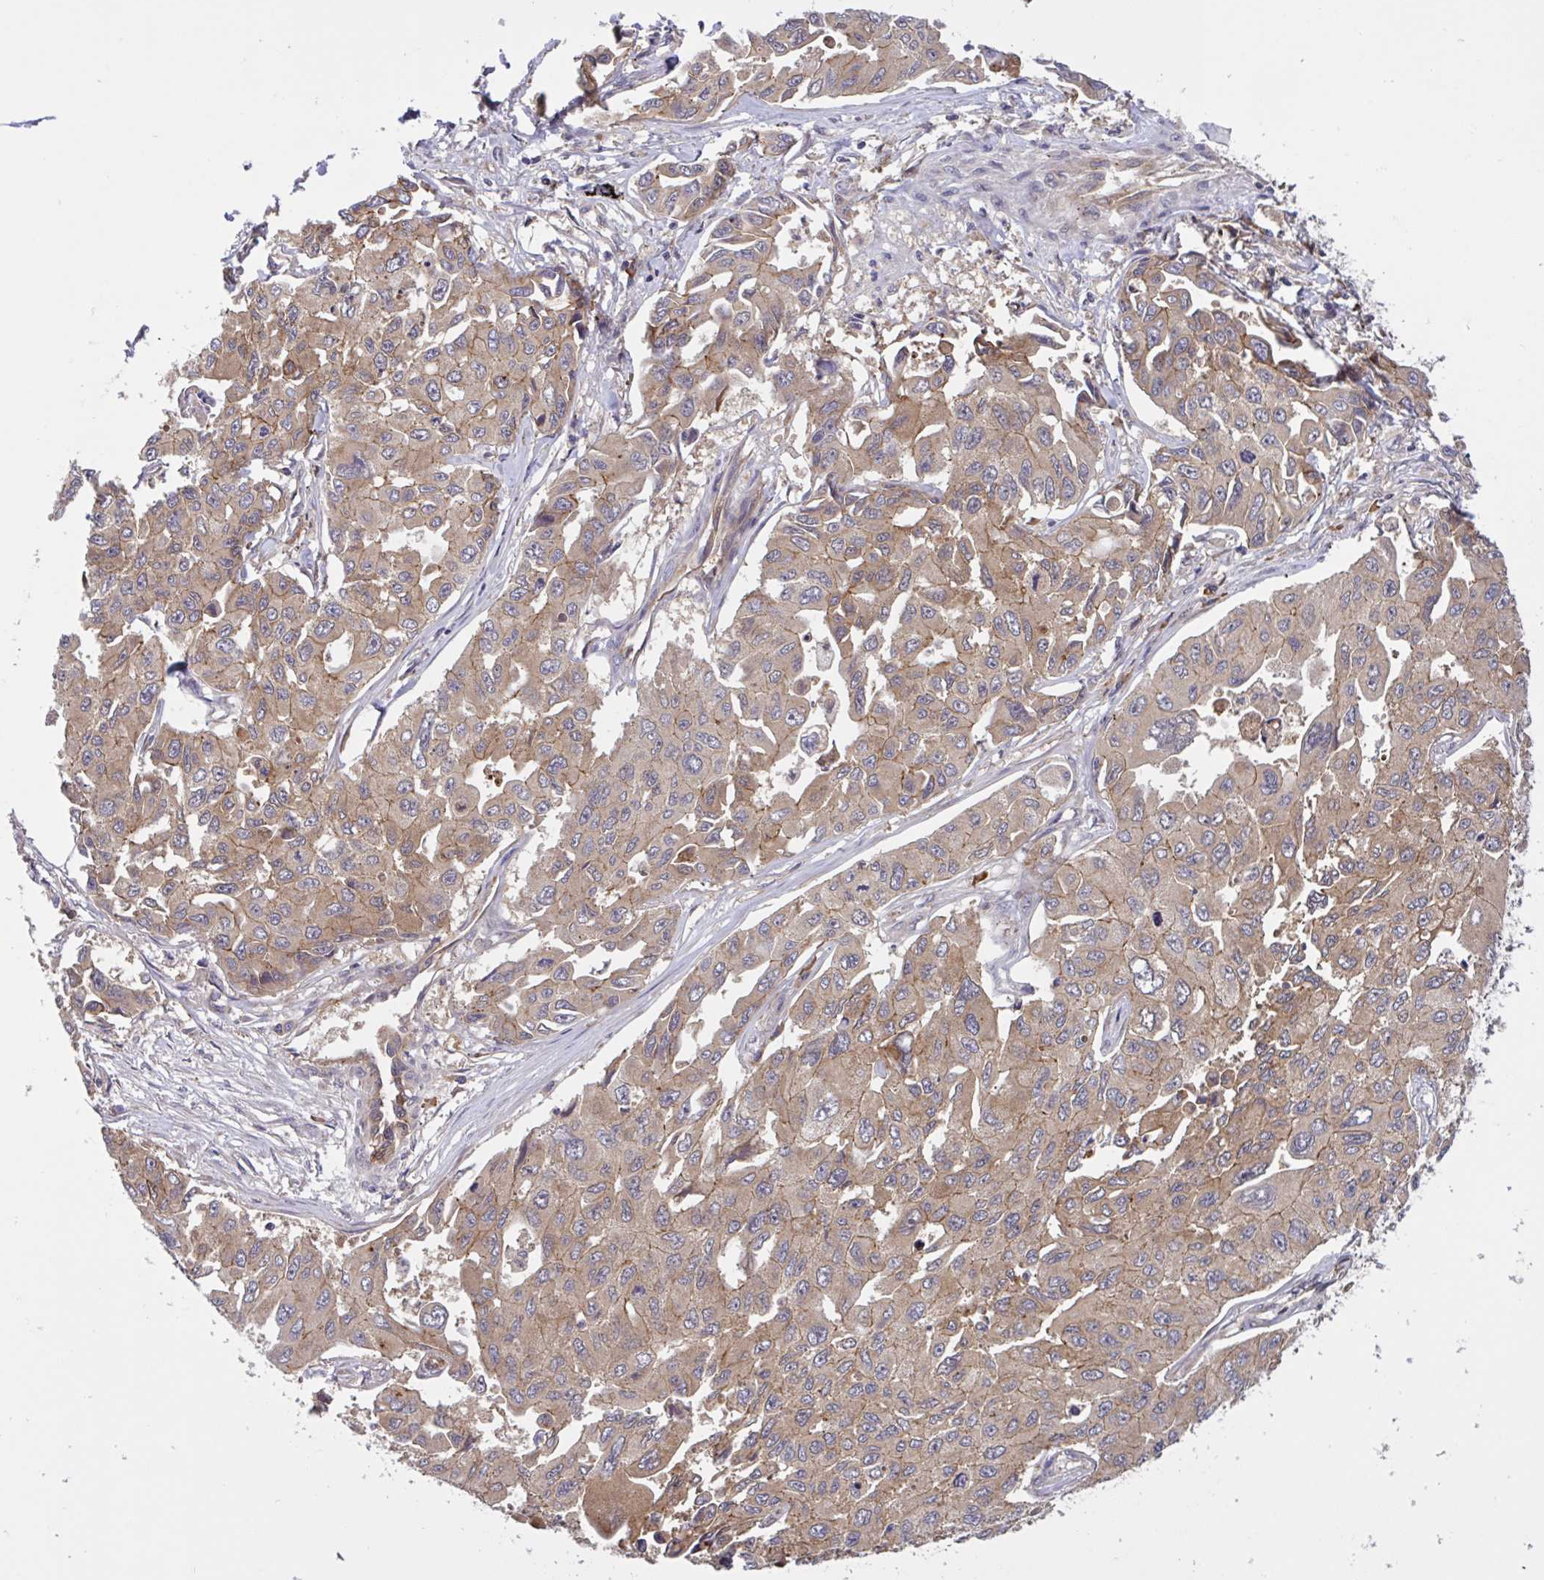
{"staining": {"intensity": "weak", "quantity": ">75%", "location": "cytoplasmic/membranous"}, "tissue": "lung cancer", "cell_type": "Tumor cells", "image_type": "cancer", "snomed": [{"axis": "morphology", "description": "Adenocarcinoma, NOS"}, {"axis": "topography", "description": "Lung"}], "caption": "Immunohistochemistry (IHC) micrograph of lung adenocarcinoma stained for a protein (brown), which reveals low levels of weak cytoplasmic/membranous staining in about >75% of tumor cells.", "gene": "INTS10", "patient": {"sex": "male", "age": 64}}